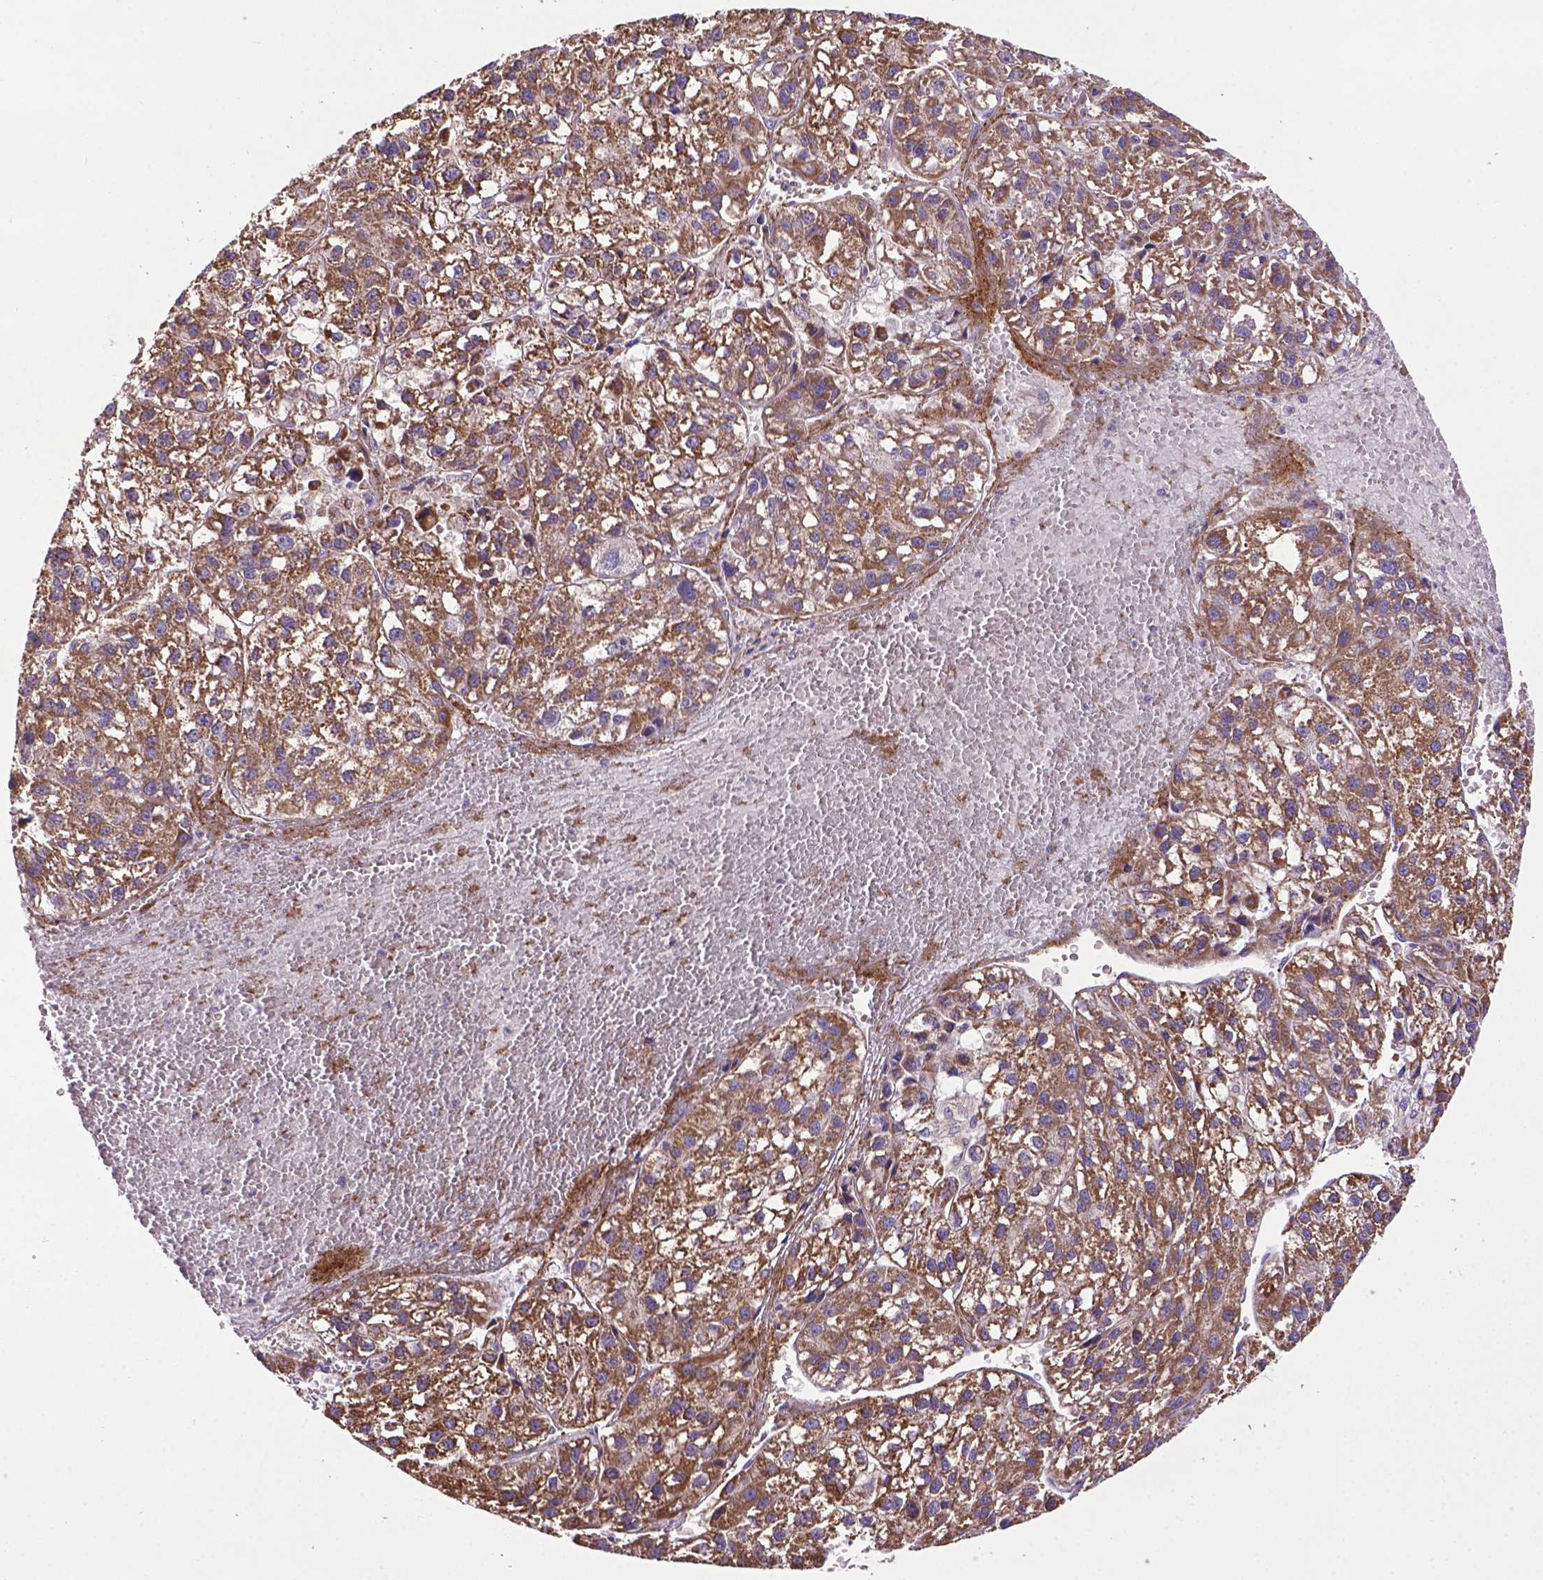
{"staining": {"intensity": "strong", "quantity": ">75%", "location": "cytoplasmic/membranous"}, "tissue": "liver cancer", "cell_type": "Tumor cells", "image_type": "cancer", "snomed": [{"axis": "morphology", "description": "Carcinoma, Hepatocellular, NOS"}, {"axis": "topography", "description": "Liver"}], "caption": "A brown stain shows strong cytoplasmic/membranous positivity of a protein in human liver cancer (hepatocellular carcinoma) tumor cells.", "gene": "SPNS2", "patient": {"sex": "female", "age": 70}}